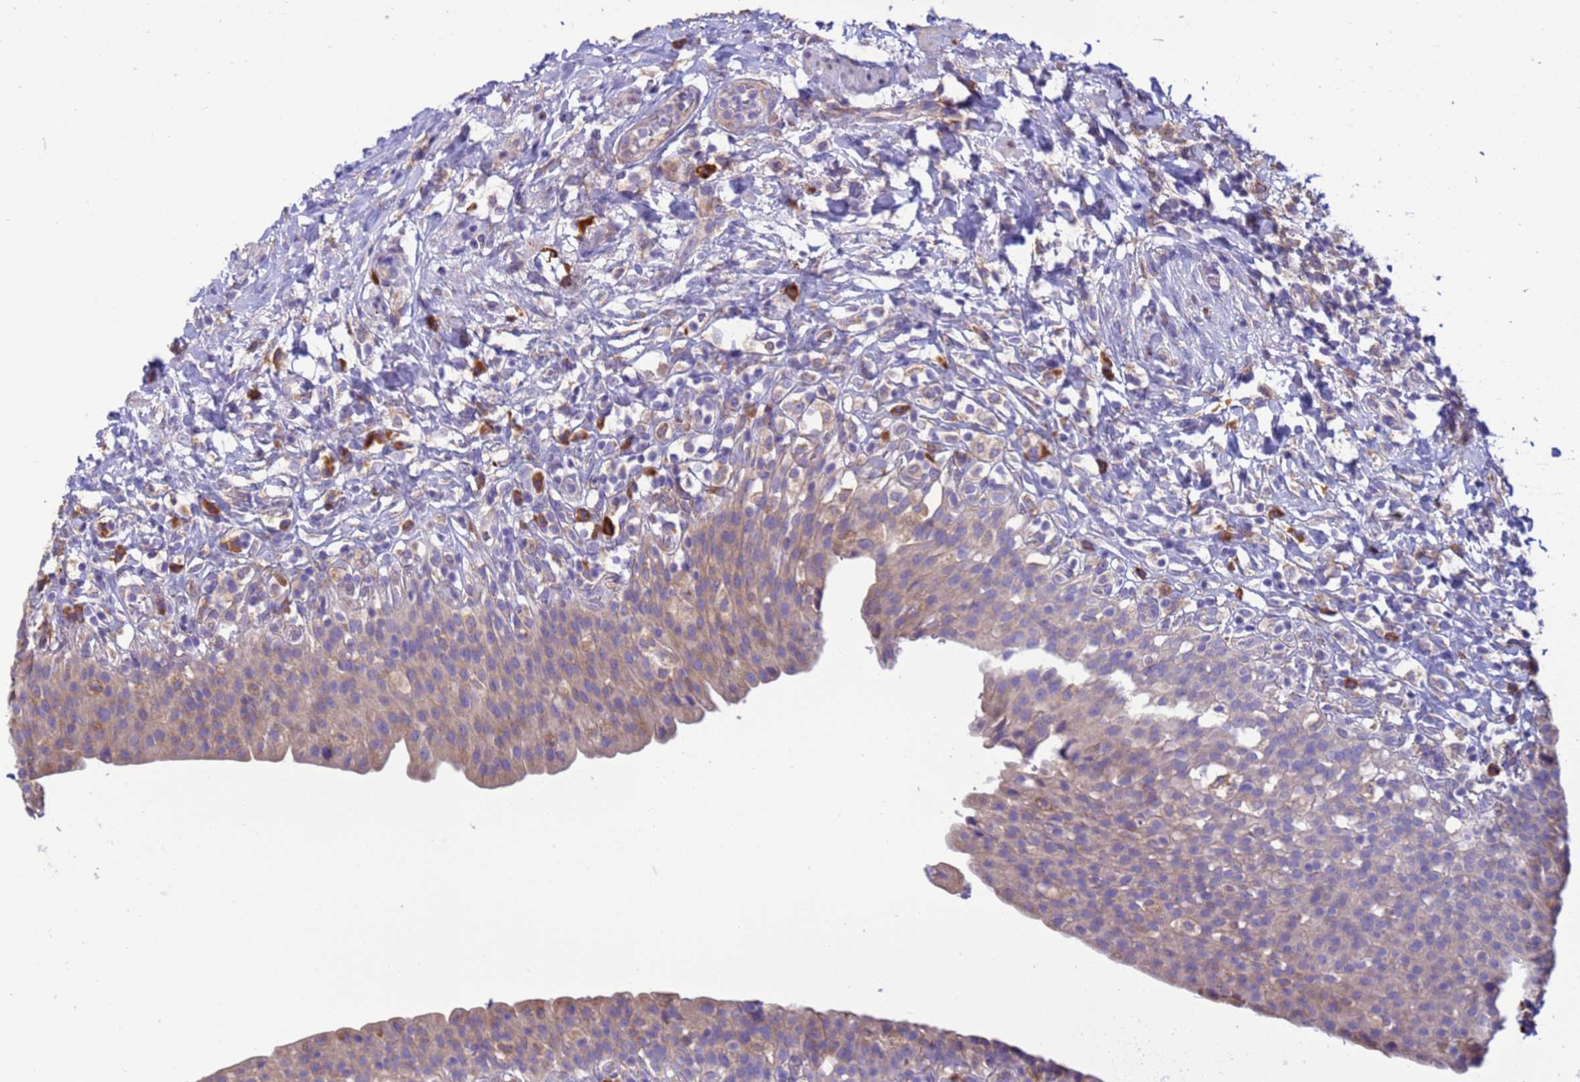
{"staining": {"intensity": "moderate", "quantity": "<25%", "location": "cytoplasmic/membranous"}, "tissue": "urinary bladder", "cell_type": "Urothelial cells", "image_type": "normal", "snomed": [{"axis": "morphology", "description": "Normal tissue, NOS"}, {"axis": "morphology", "description": "Inflammation, NOS"}, {"axis": "topography", "description": "Urinary bladder"}], "caption": "Immunohistochemical staining of normal human urinary bladder displays low levels of moderate cytoplasmic/membranous expression in about <25% of urothelial cells. (DAB IHC, brown staining for protein, blue staining for nuclei).", "gene": "THAP5", "patient": {"sex": "male", "age": 64}}